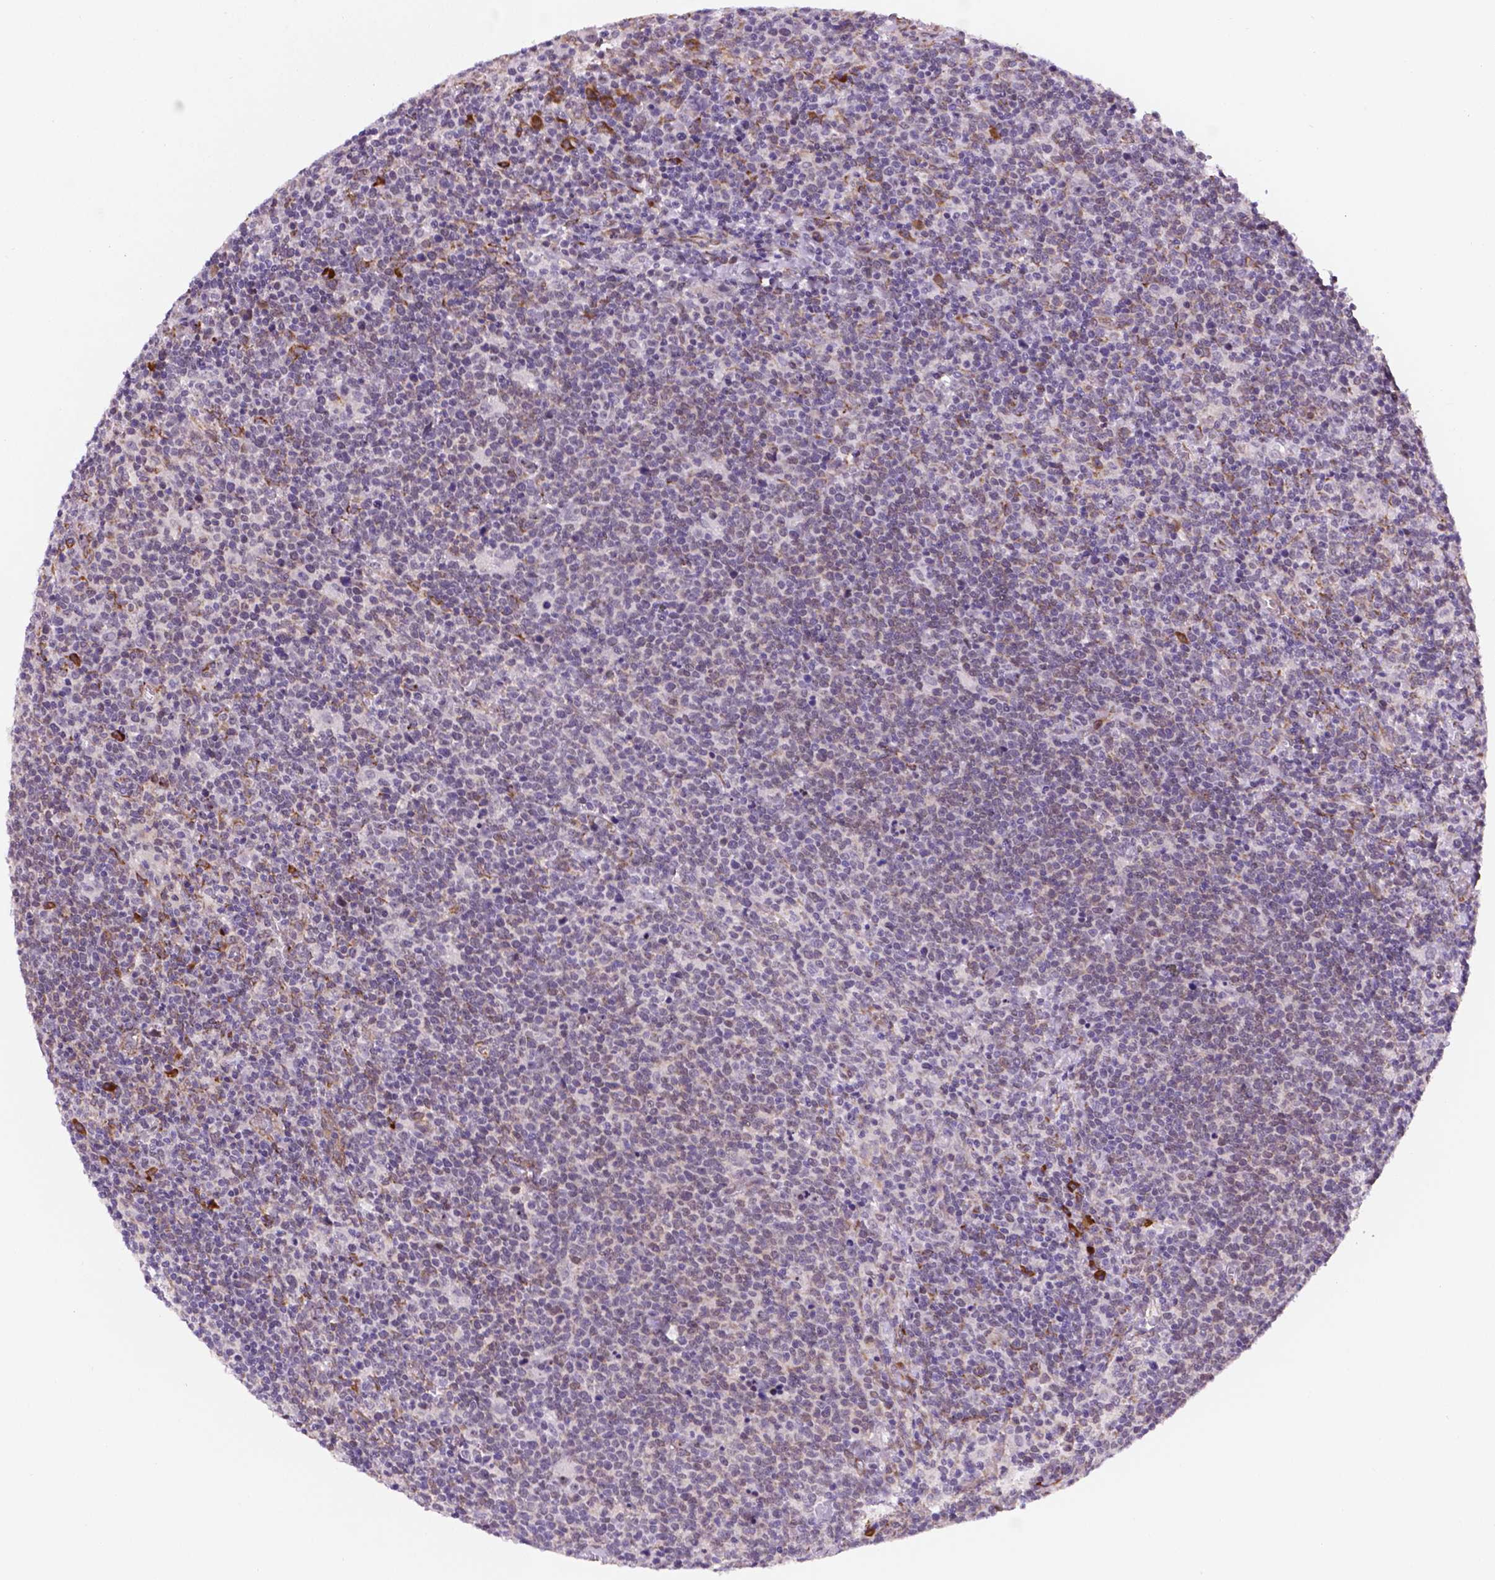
{"staining": {"intensity": "negative", "quantity": "none", "location": "none"}, "tissue": "lymphoma", "cell_type": "Tumor cells", "image_type": "cancer", "snomed": [{"axis": "morphology", "description": "Malignant lymphoma, non-Hodgkin's type, High grade"}, {"axis": "topography", "description": "Lymph node"}], "caption": "A photomicrograph of lymphoma stained for a protein reveals no brown staining in tumor cells.", "gene": "FNIP1", "patient": {"sex": "male", "age": 61}}